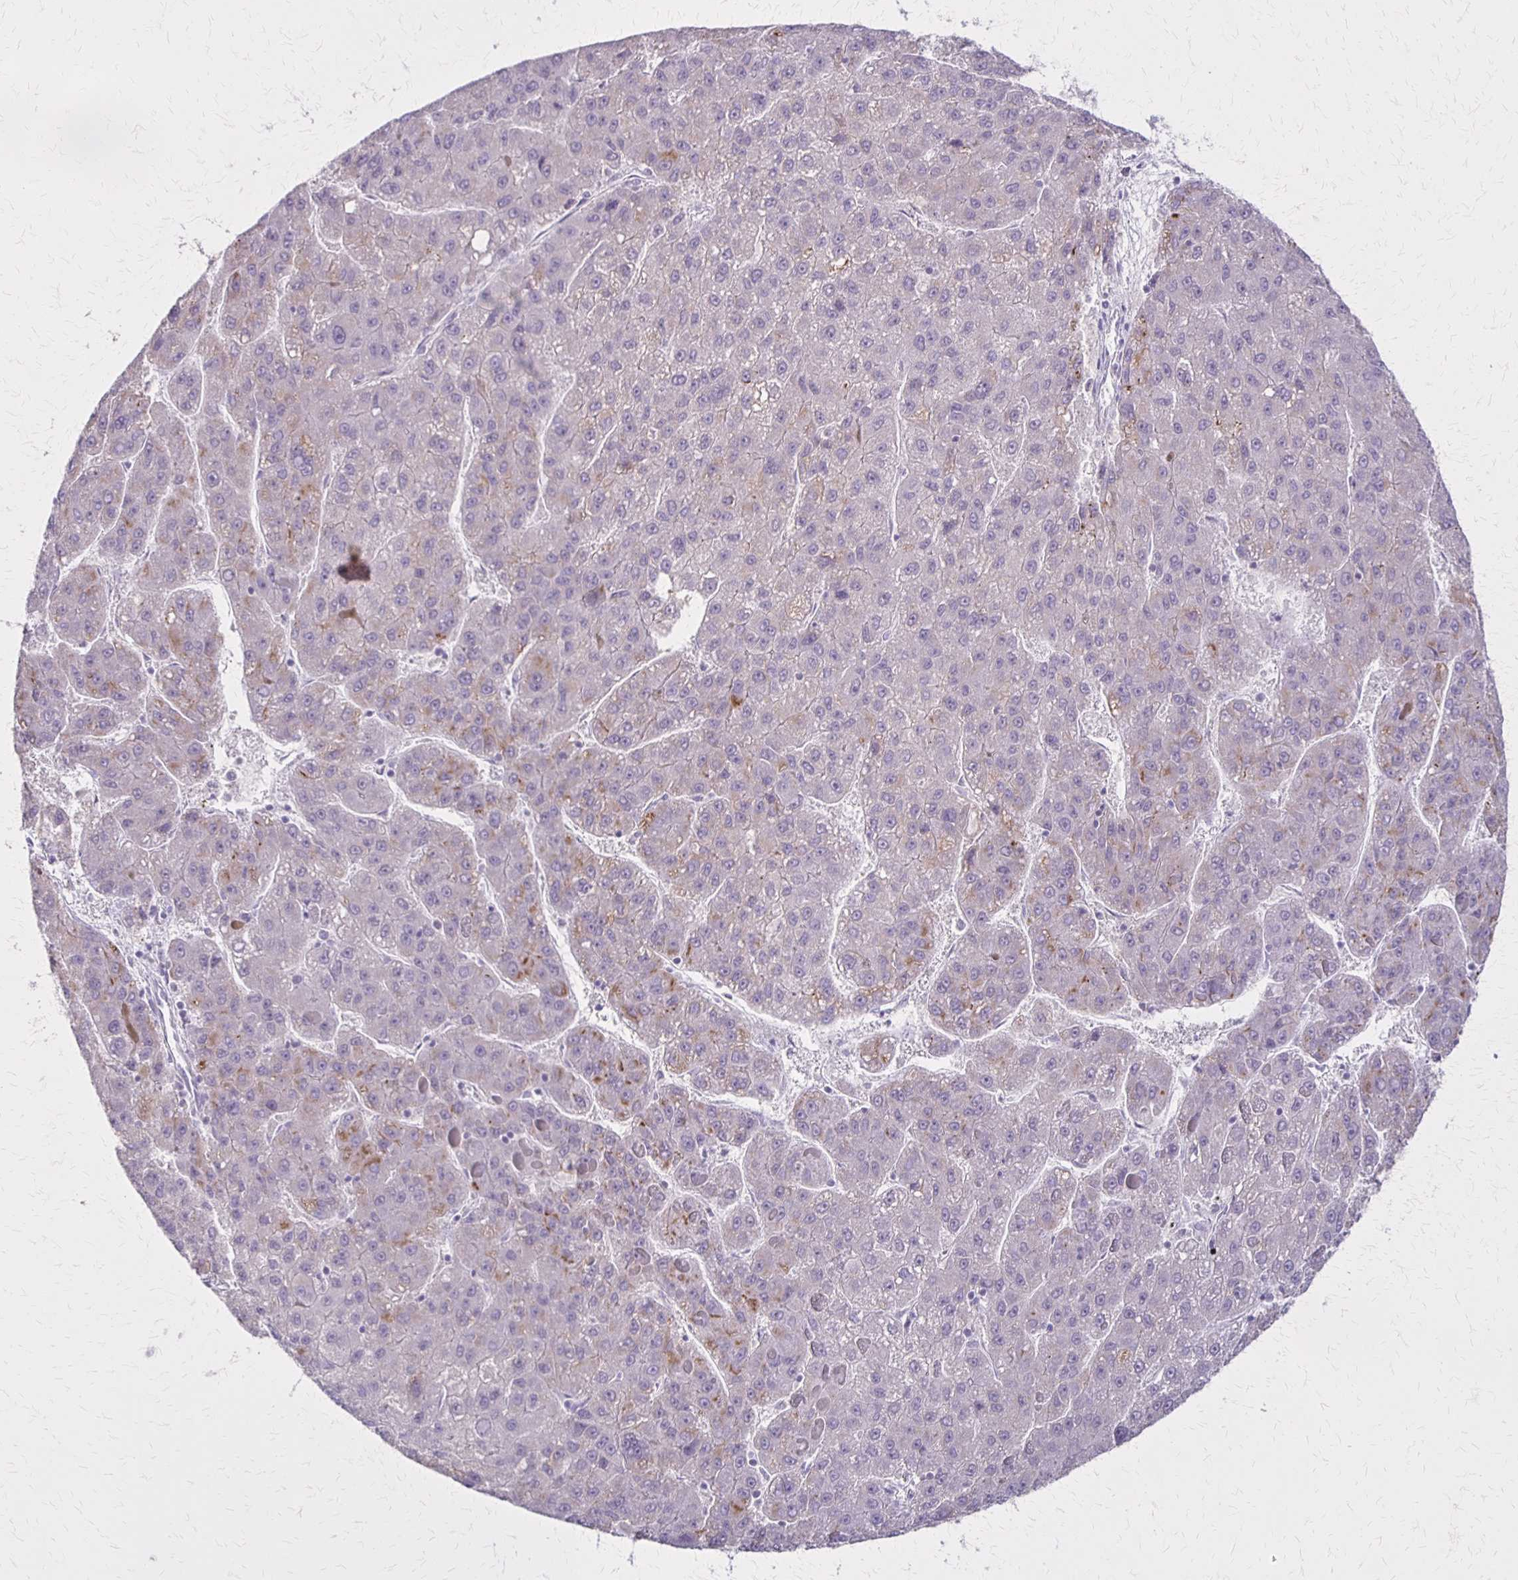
{"staining": {"intensity": "negative", "quantity": "none", "location": "none"}, "tissue": "liver cancer", "cell_type": "Tumor cells", "image_type": "cancer", "snomed": [{"axis": "morphology", "description": "Carcinoma, Hepatocellular, NOS"}, {"axis": "topography", "description": "Liver"}], "caption": "Photomicrograph shows no protein expression in tumor cells of liver cancer tissue. The staining was performed using DAB (3,3'-diaminobenzidine) to visualize the protein expression in brown, while the nuclei were stained in blue with hematoxylin (Magnification: 20x).", "gene": "SLC35E2B", "patient": {"sex": "female", "age": 82}}